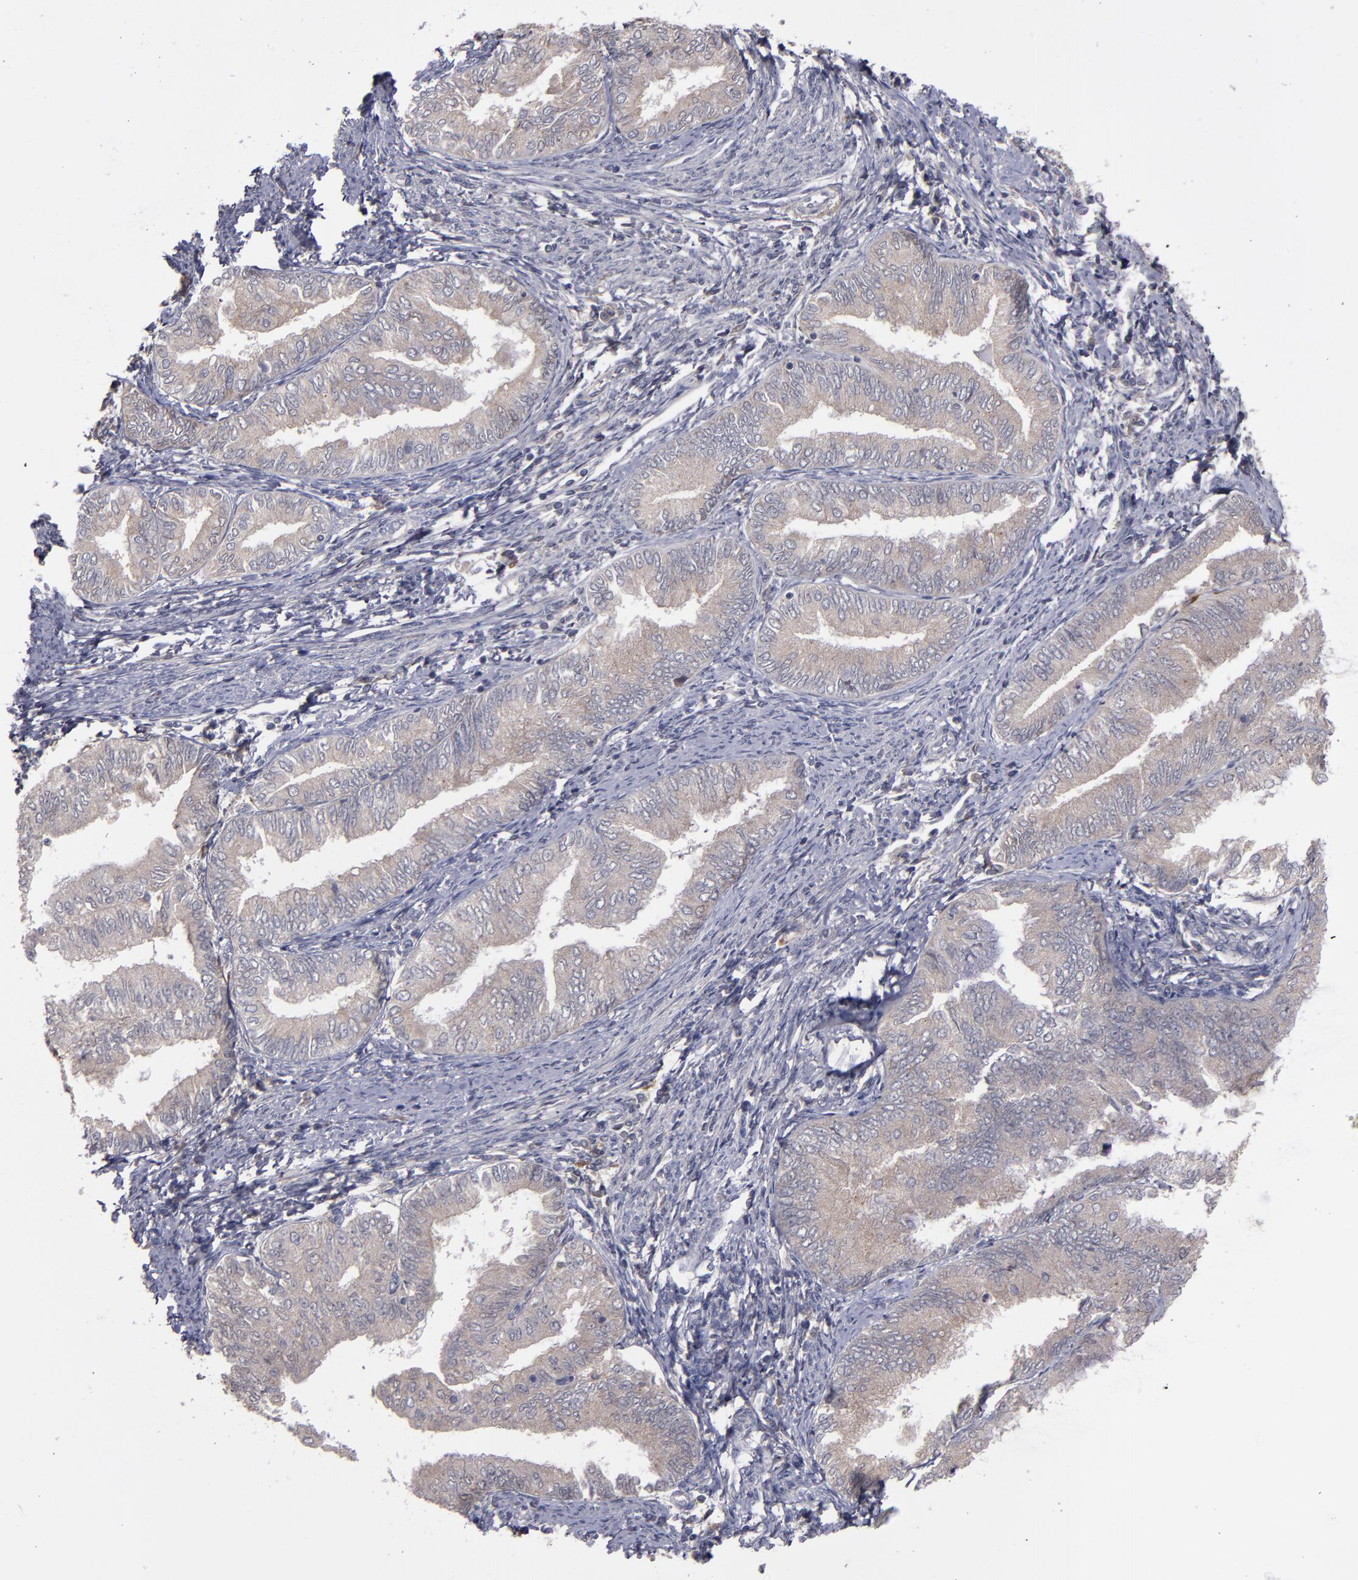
{"staining": {"intensity": "weak", "quantity": ">75%", "location": "cytoplasmic/membranous"}, "tissue": "endometrial cancer", "cell_type": "Tumor cells", "image_type": "cancer", "snomed": [{"axis": "morphology", "description": "Adenocarcinoma, NOS"}, {"axis": "topography", "description": "Endometrium"}], "caption": "This photomicrograph displays immunohistochemistry (IHC) staining of human endometrial adenocarcinoma, with low weak cytoplasmic/membranous positivity in about >75% of tumor cells.", "gene": "MMP11", "patient": {"sex": "female", "age": 66}}